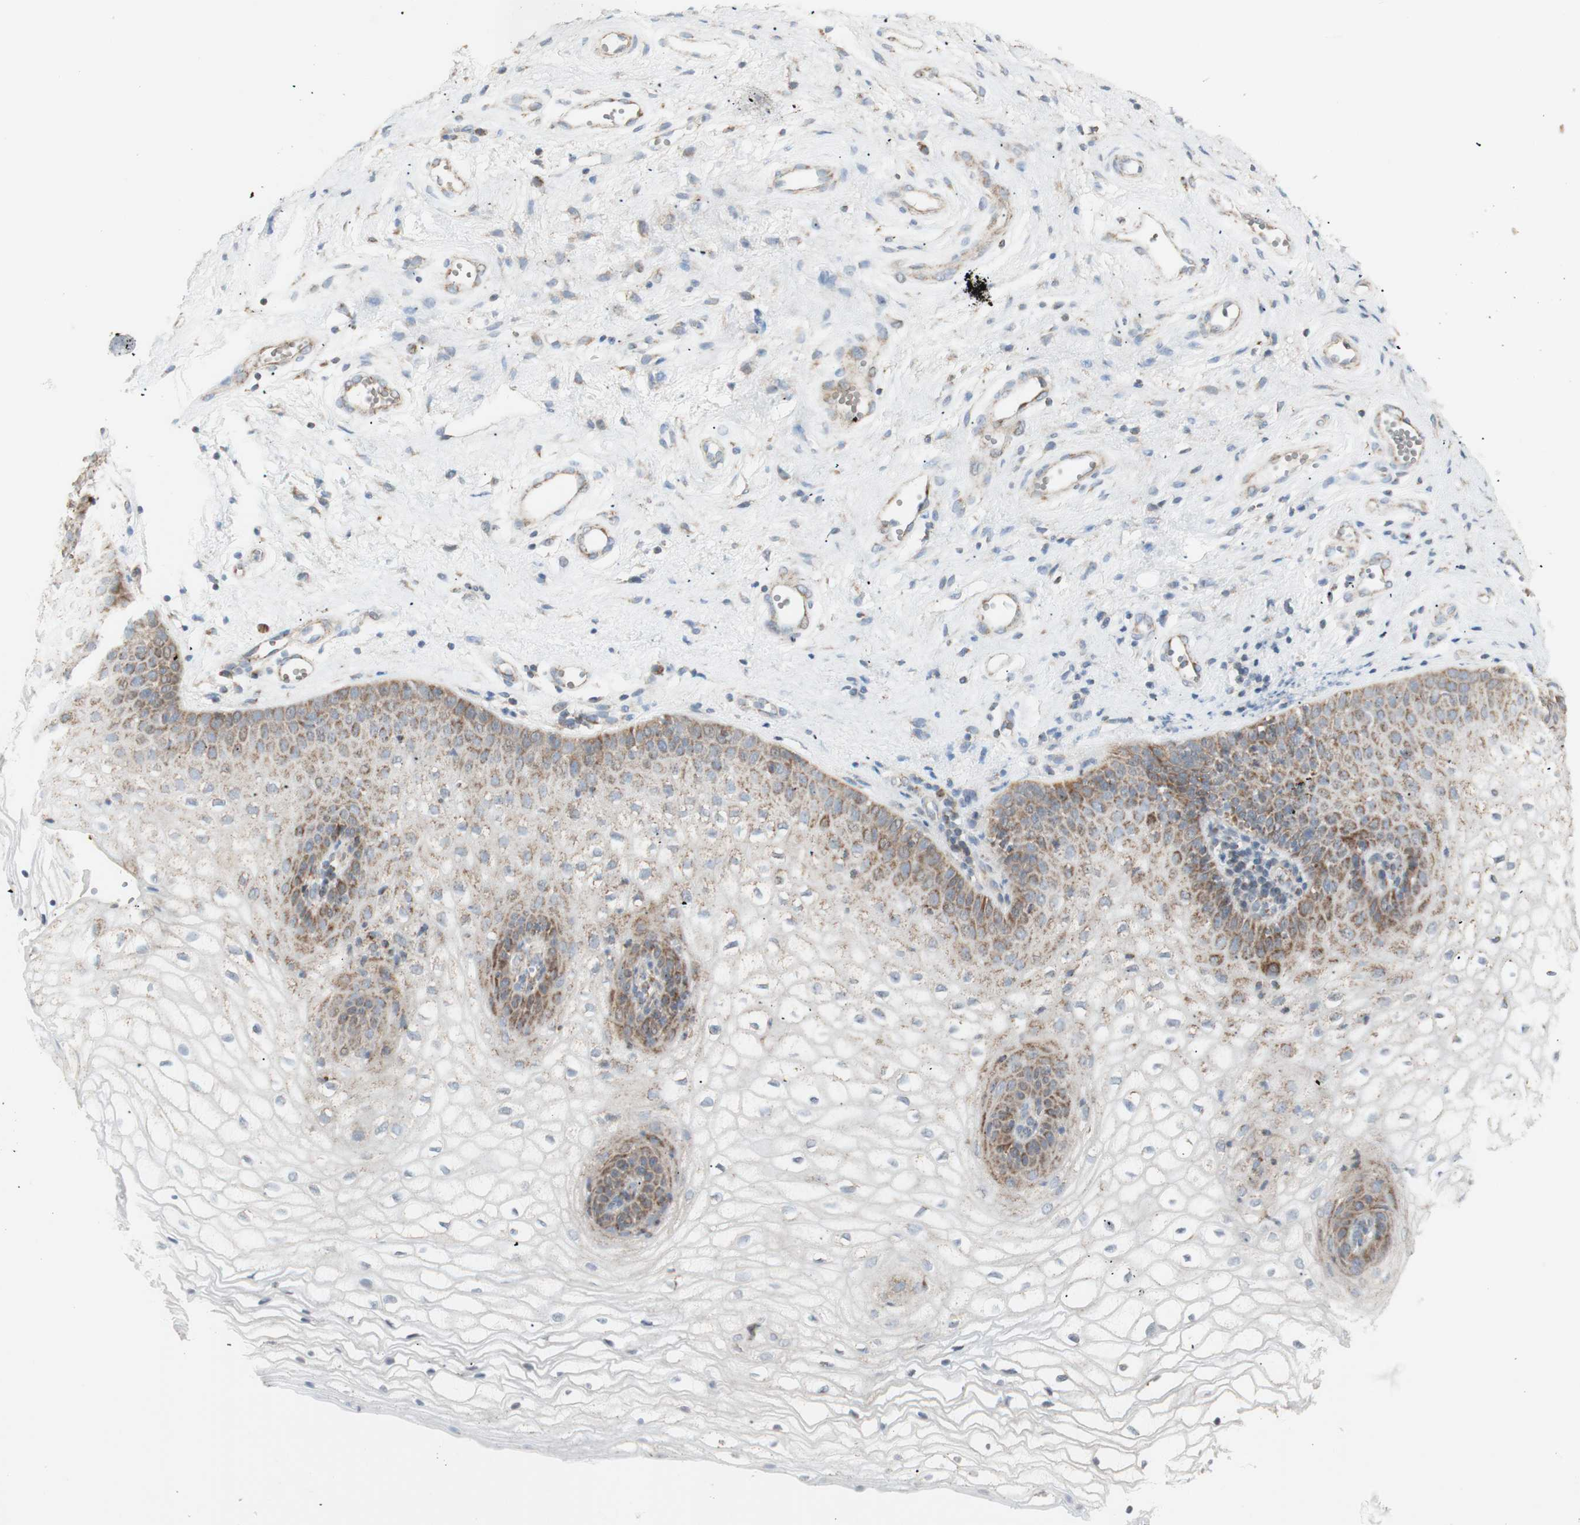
{"staining": {"intensity": "moderate", "quantity": ">75%", "location": "cytoplasmic/membranous"}, "tissue": "vagina", "cell_type": "Squamous epithelial cells", "image_type": "normal", "snomed": [{"axis": "morphology", "description": "Normal tissue, NOS"}, {"axis": "topography", "description": "Vagina"}], "caption": "Immunohistochemical staining of normal vagina reveals >75% levels of moderate cytoplasmic/membranous protein positivity in approximately >75% of squamous epithelial cells. (DAB (3,3'-diaminobenzidine) IHC with brightfield microscopy, high magnification).", "gene": "LETM1", "patient": {"sex": "female", "age": 34}}